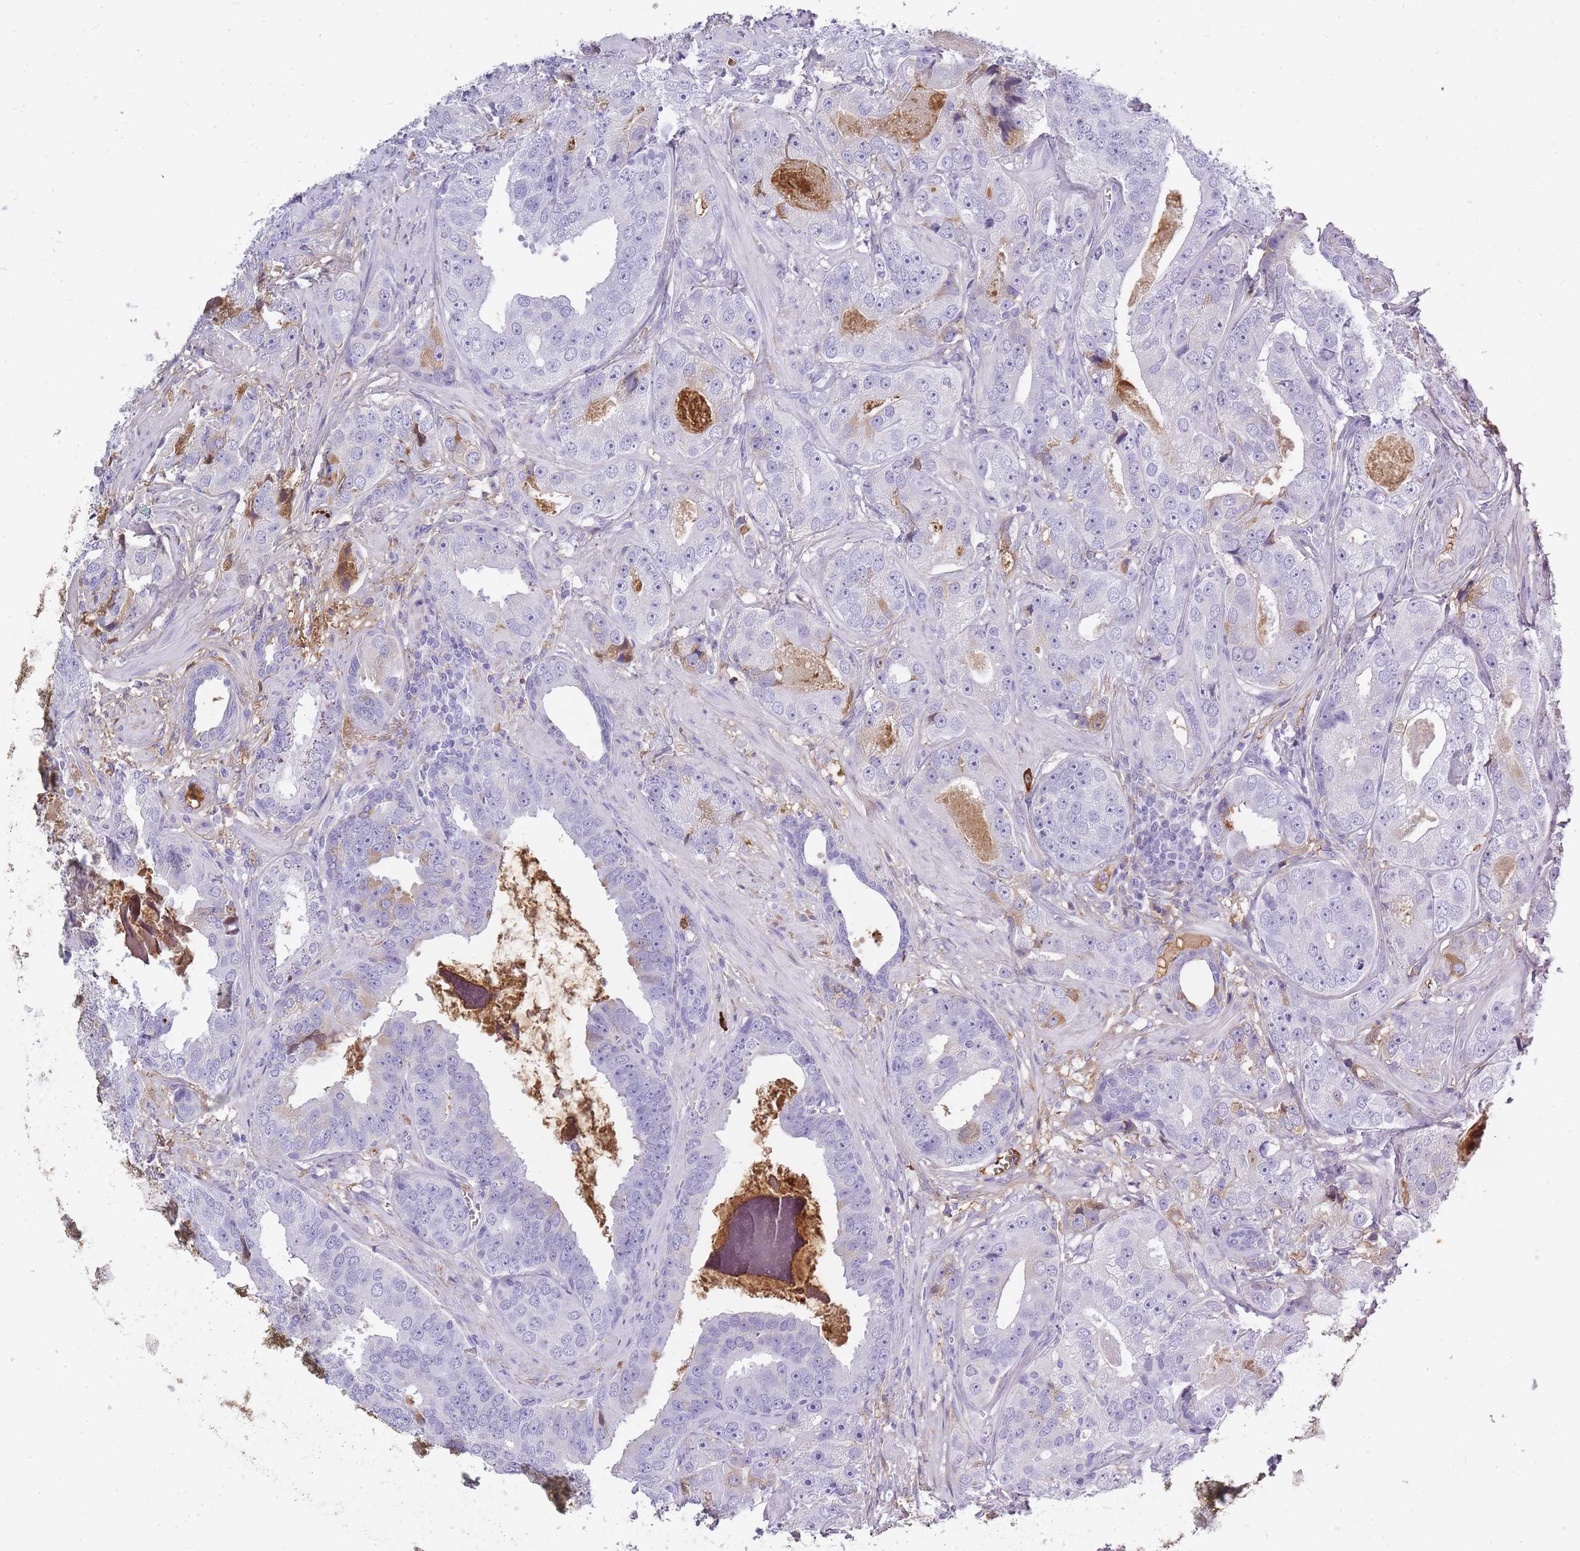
{"staining": {"intensity": "negative", "quantity": "none", "location": "none"}, "tissue": "prostate cancer", "cell_type": "Tumor cells", "image_type": "cancer", "snomed": [{"axis": "morphology", "description": "Adenocarcinoma, High grade"}, {"axis": "topography", "description": "Prostate"}], "caption": "Prostate cancer was stained to show a protein in brown. There is no significant staining in tumor cells. (DAB (3,3'-diaminobenzidine) immunohistochemistry visualized using brightfield microscopy, high magnification).", "gene": "IGKV1D-42", "patient": {"sex": "male", "age": 71}}